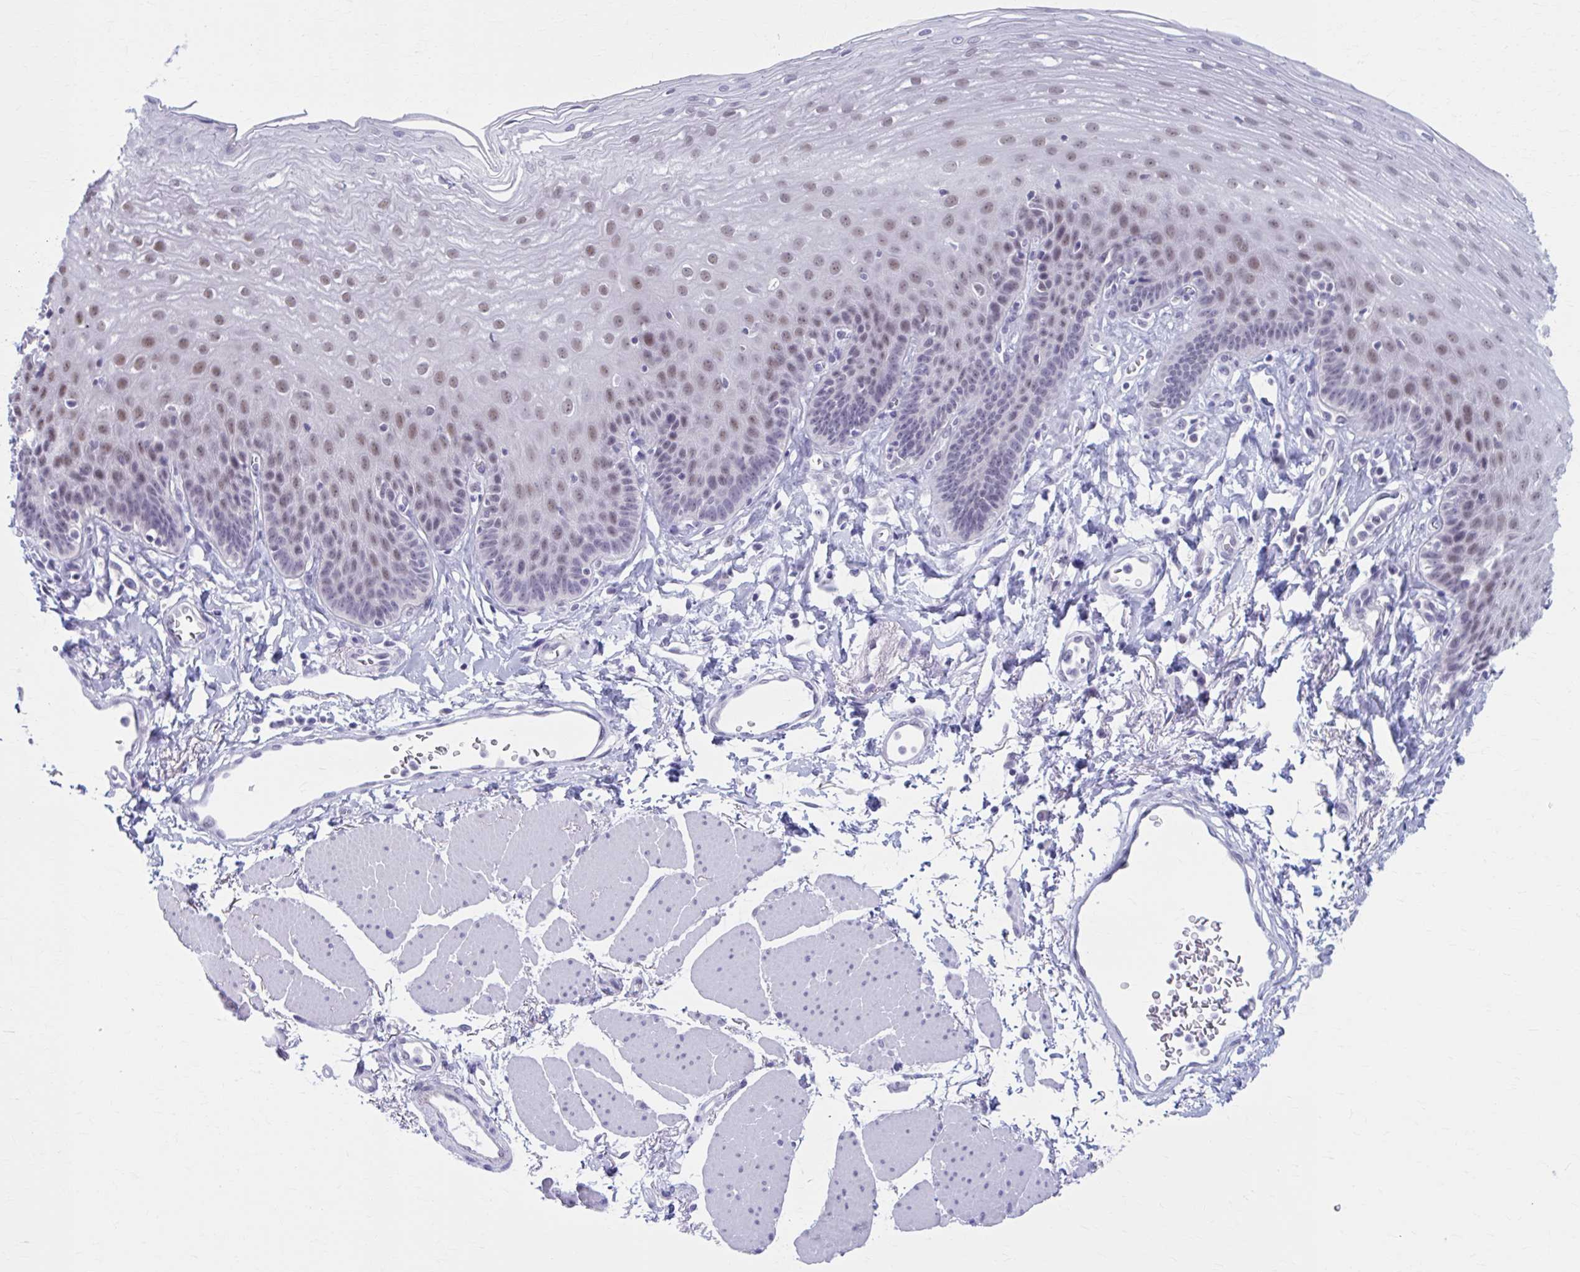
{"staining": {"intensity": "moderate", "quantity": "25%-75%", "location": "nuclear"}, "tissue": "esophagus", "cell_type": "Squamous epithelial cells", "image_type": "normal", "snomed": [{"axis": "morphology", "description": "Normal tissue, NOS"}, {"axis": "topography", "description": "Esophagus"}], "caption": "Moderate nuclear positivity is seen in approximately 25%-75% of squamous epithelial cells in normal esophagus. Nuclei are stained in blue.", "gene": "CCDC105", "patient": {"sex": "female", "age": 81}}